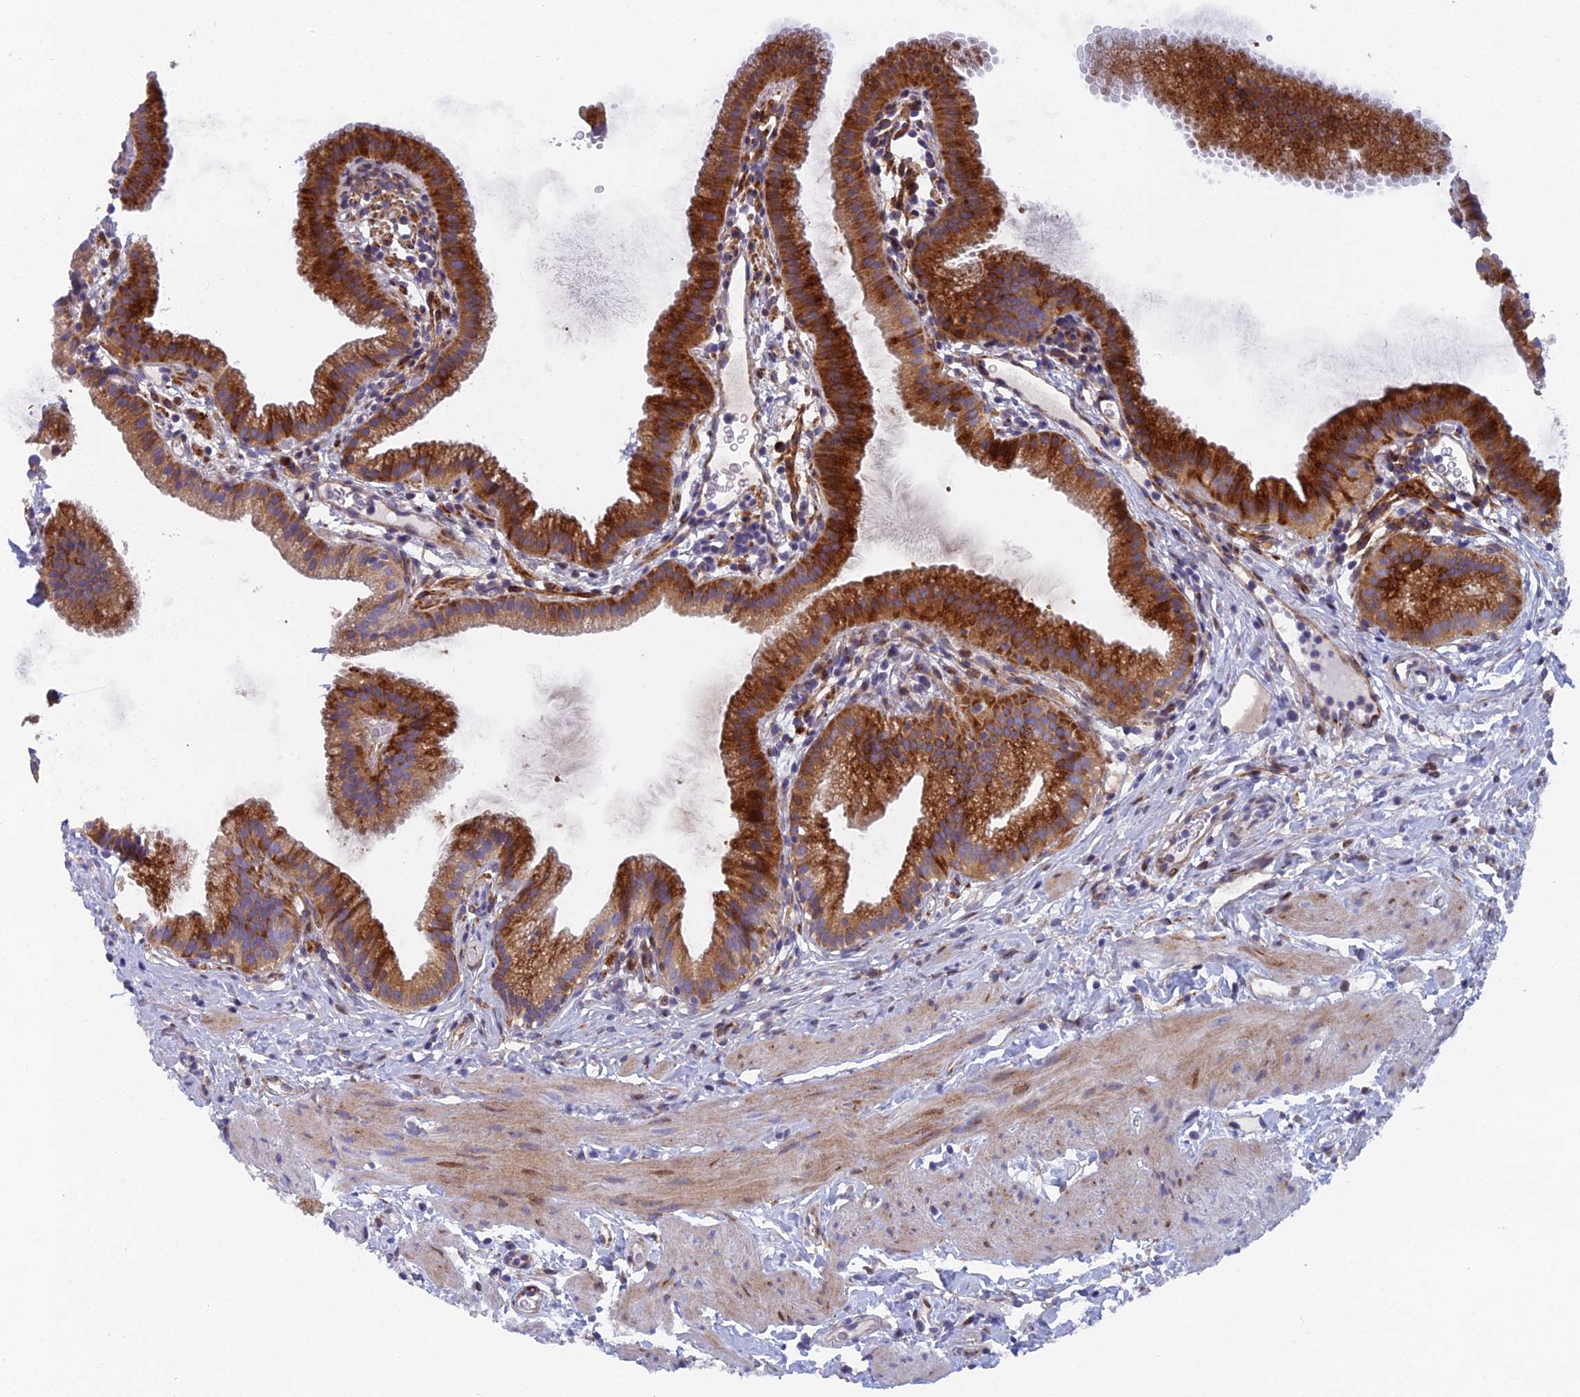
{"staining": {"intensity": "strong", "quantity": ">75%", "location": "cytoplasmic/membranous"}, "tissue": "gallbladder", "cell_type": "Glandular cells", "image_type": "normal", "snomed": [{"axis": "morphology", "description": "Normal tissue, NOS"}, {"axis": "topography", "description": "Gallbladder"}], "caption": "IHC (DAB) staining of benign human gallbladder demonstrates strong cytoplasmic/membranous protein positivity in about >75% of glandular cells.", "gene": "B9D2", "patient": {"sex": "female", "age": 46}}